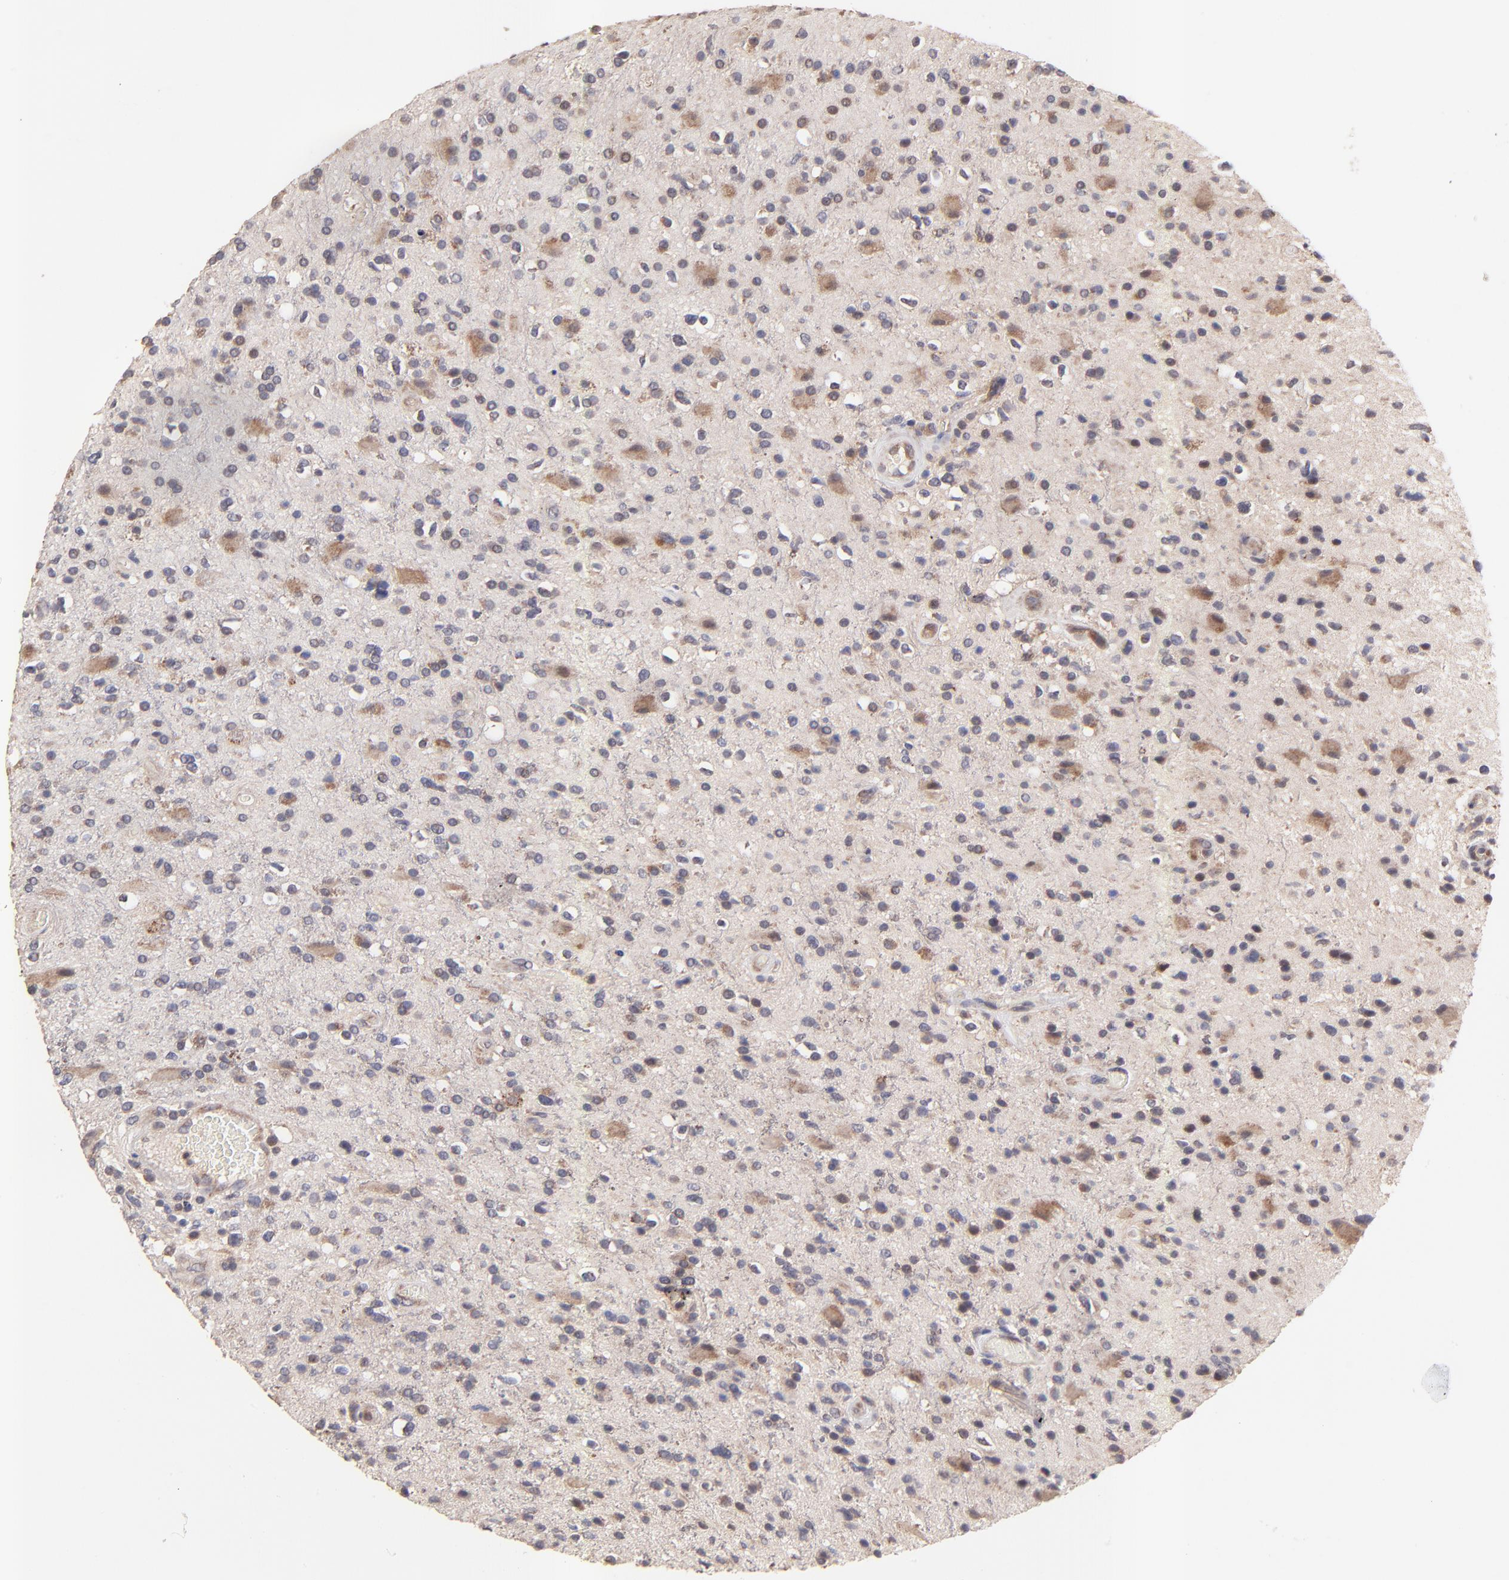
{"staining": {"intensity": "moderate", "quantity": "<25%", "location": "cytoplasmic/membranous"}, "tissue": "glioma", "cell_type": "Tumor cells", "image_type": "cancer", "snomed": [{"axis": "morphology", "description": "Glioma, malignant, High grade"}, {"axis": "topography", "description": "Brain"}], "caption": "DAB immunohistochemical staining of high-grade glioma (malignant) shows moderate cytoplasmic/membranous protein staining in approximately <25% of tumor cells.", "gene": "BAIAP2L2", "patient": {"sex": "male", "age": 33}}